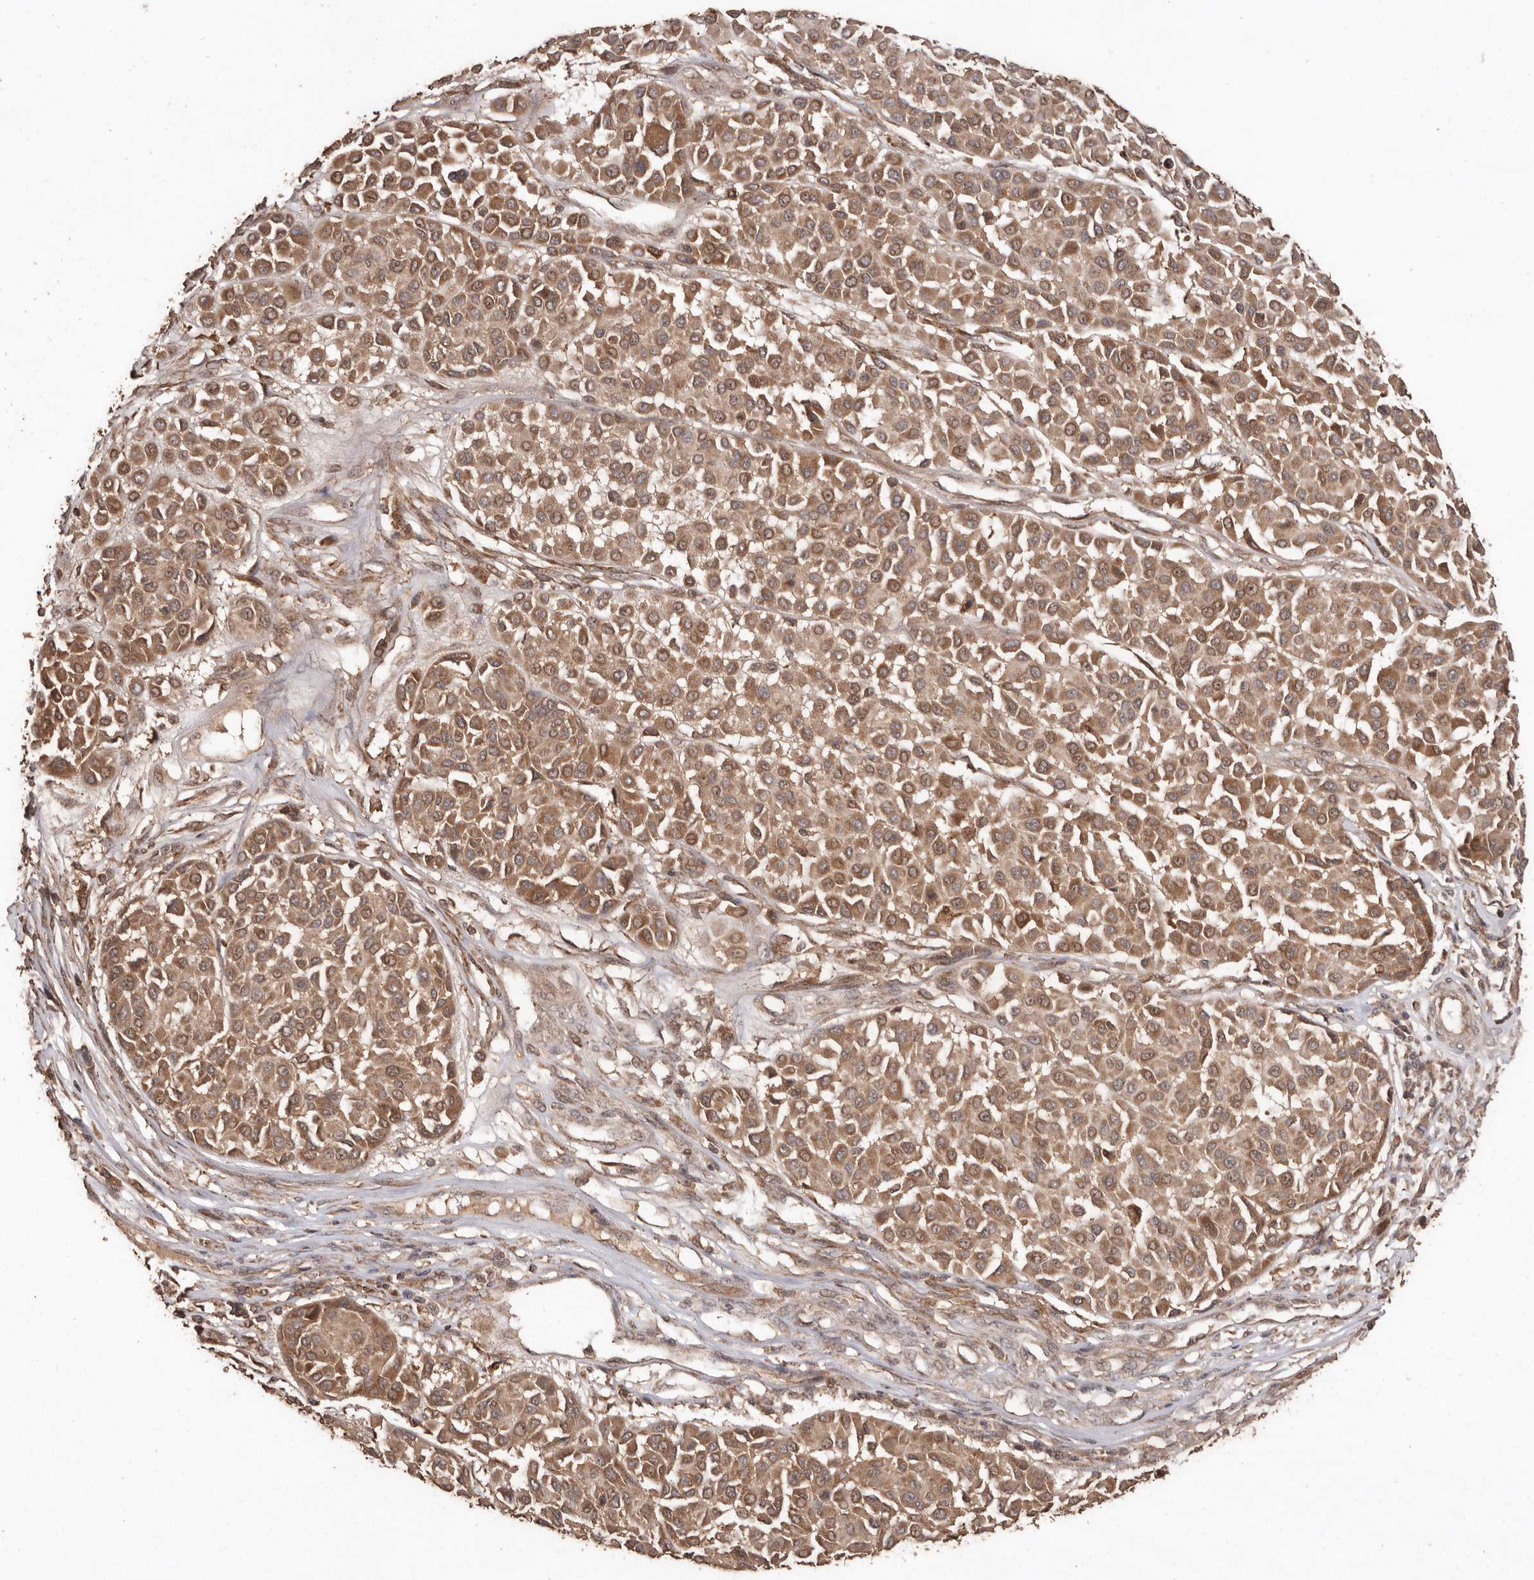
{"staining": {"intensity": "moderate", "quantity": ">75%", "location": "cytoplasmic/membranous"}, "tissue": "melanoma", "cell_type": "Tumor cells", "image_type": "cancer", "snomed": [{"axis": "morphology", "description": "Malignant melanoma, Metastatic site"}, {"axis": "topography", "description": "Soft tissue"}], "caption": "Moderate cytoplasmic/membranous staining for a protein is seen in about >75% of tumor cells of malignant melanoma (metastatic site) using IHC.", "gene": "RWDD1", "patient": {"sex": "male", "age": 41}}